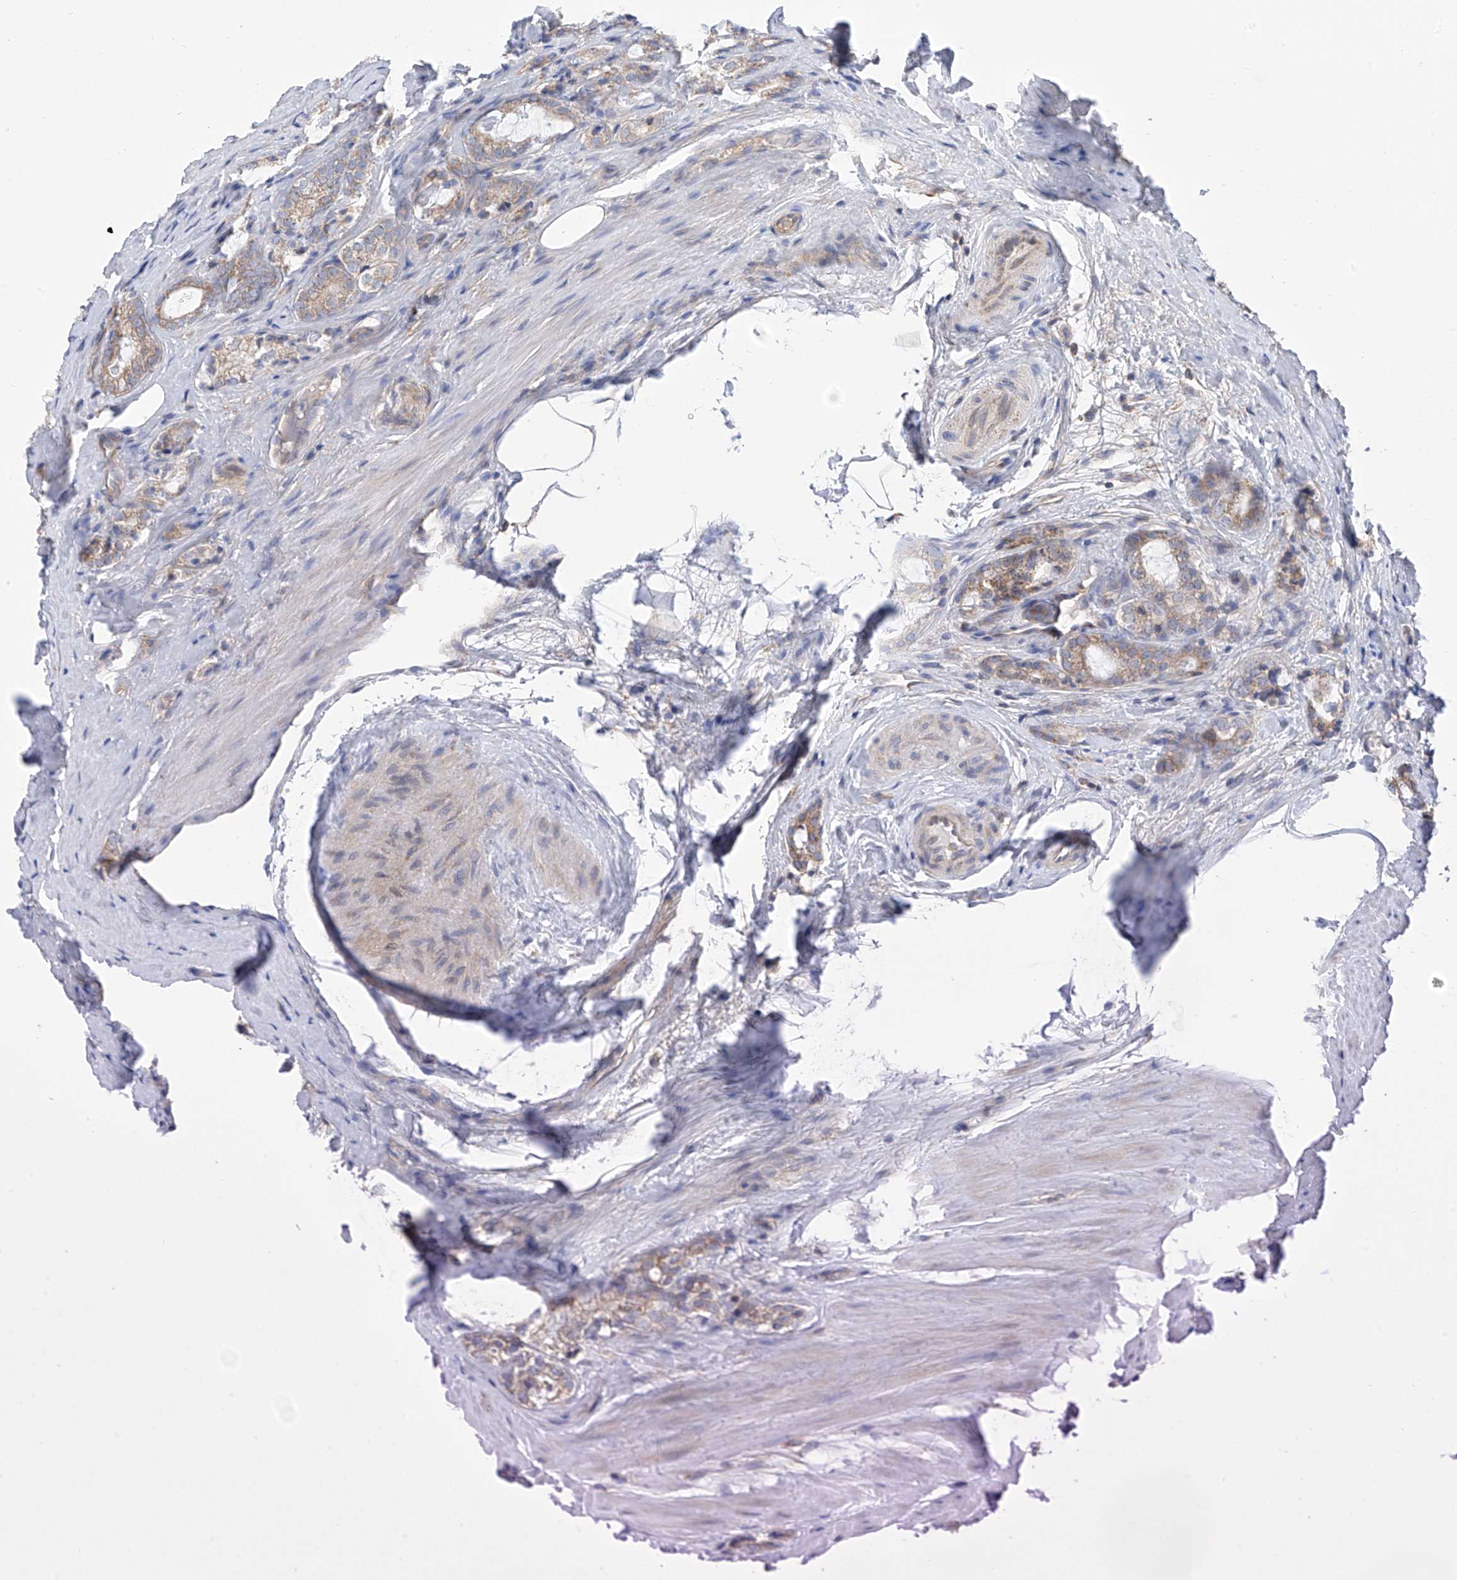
{"staining": {"intensity": "moderate", "quantity": ">75%", "location": "cytoplasmic/membranous"}, "tissue": "prostate cancer", "cell_type": "Tumor cells", "image_type": "cancer", "snomed": [{"axis": "morphology", "description": "Adenocarcinoma, High grade"}, {"axis": "topography", "description": "Prostate"}], "caption": "Prostate adenocarcinoma (high-grade) stained with DAB immunohistochemistry (IHC) demonstrates medium levels of moderate cytoplasmic/membranous staining in approximately >75% of tumor cells.", "gene": "P2RX7", "patient": {"sex": "male", "age": 63}}